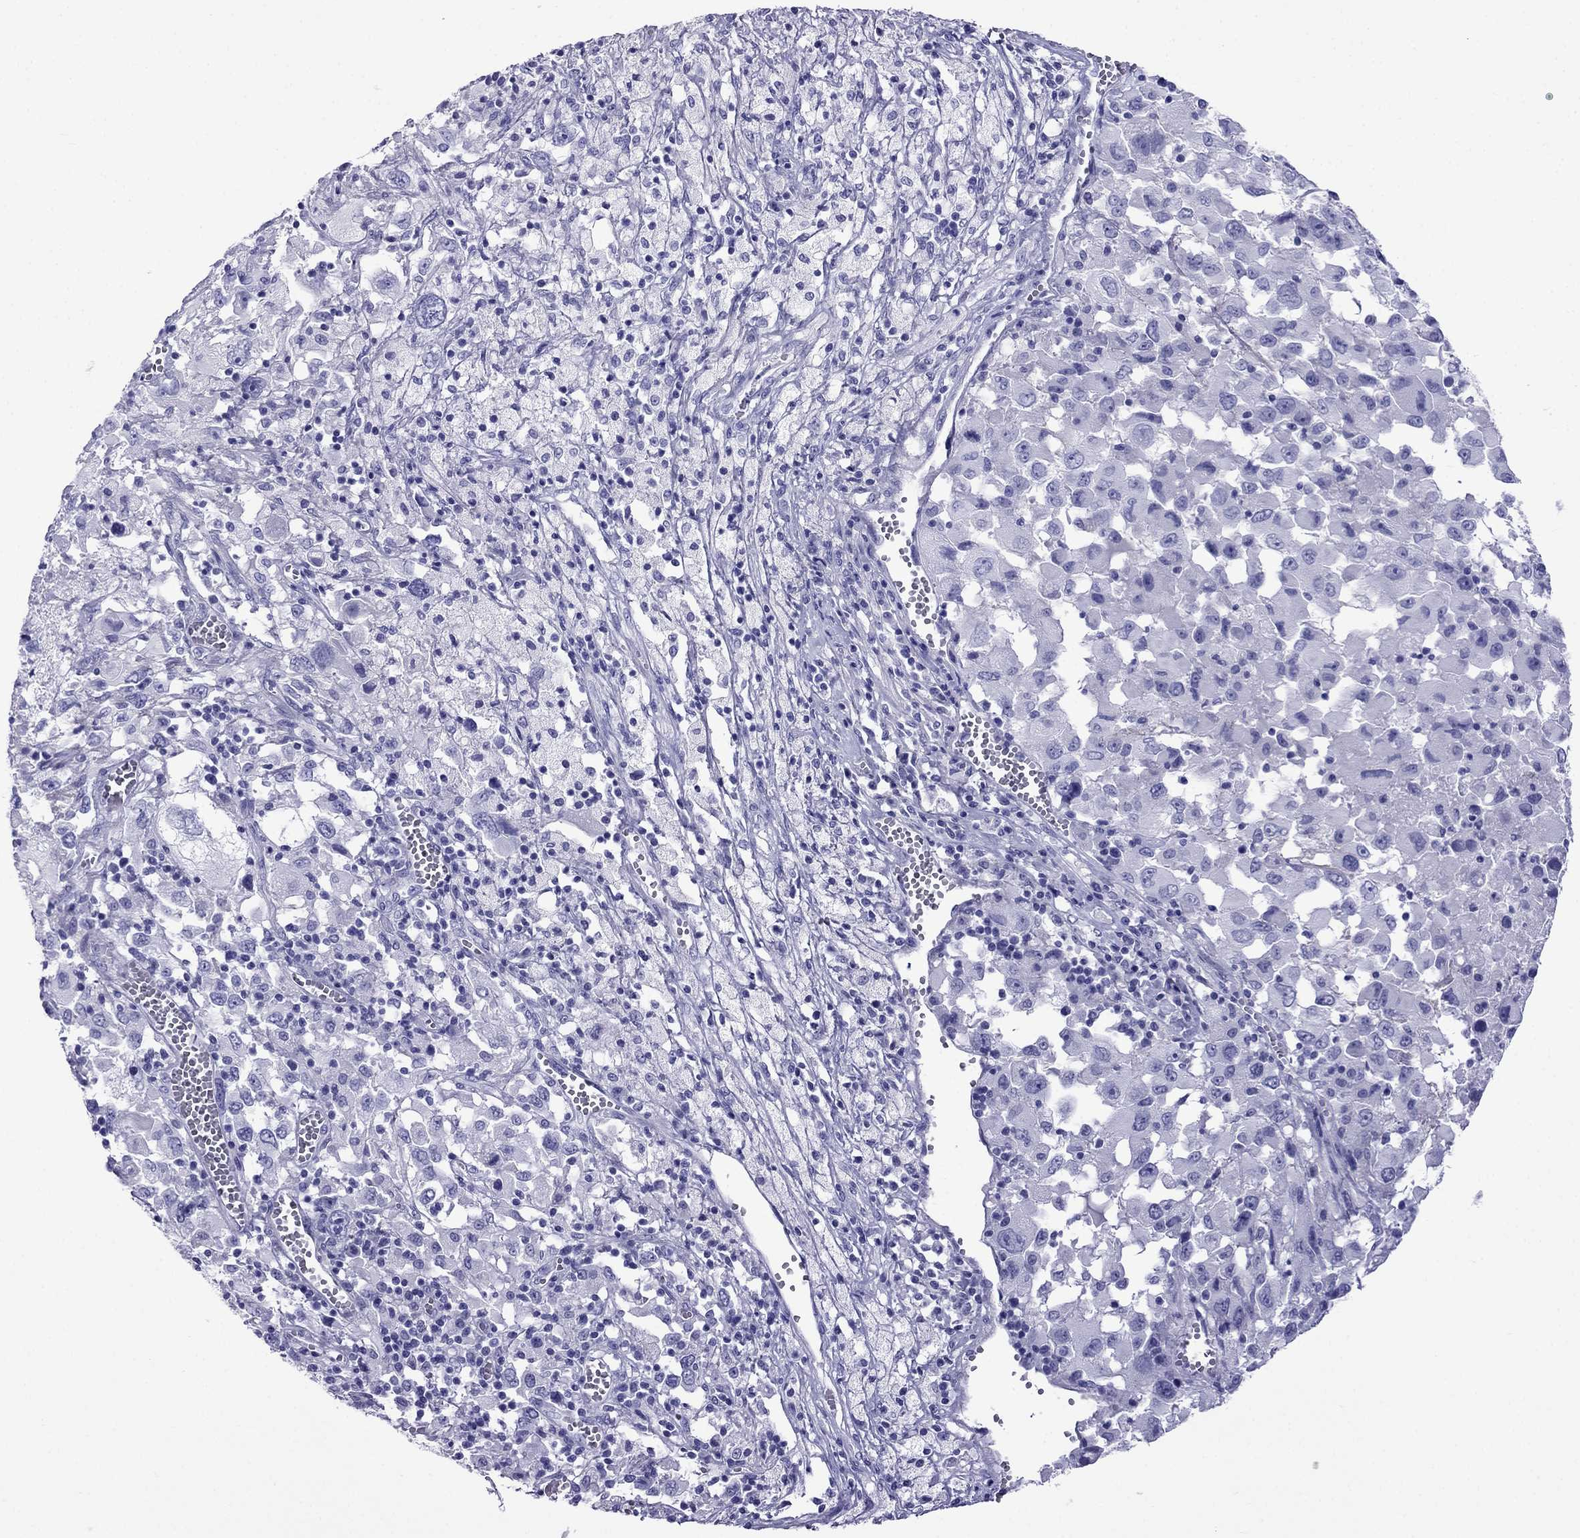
{"staining": {"intensity": "negative", "quantity": "none", "location": "none"}, "tissue": "melanoma", "cell_type": "Tumor cells", "image_type": "cancer", "snomed": [{"axis": "morphology", "description": "Malignant melanoma, Metastatic site"}, {"axis": "topography", "description": "Soft tissue"}], "caption": "High power microscopy photomicrograph of an immunohistochemistry (IHC) image of malignant melanoma (metastatic site), revealing no significant positivity in tumor cells. (DAB (3,3'-diaminobenzidine) immunohistochemistry (IHC), high magnification).", "gene": "ARR3", "patient": {"sex": "male", "age": 50}}